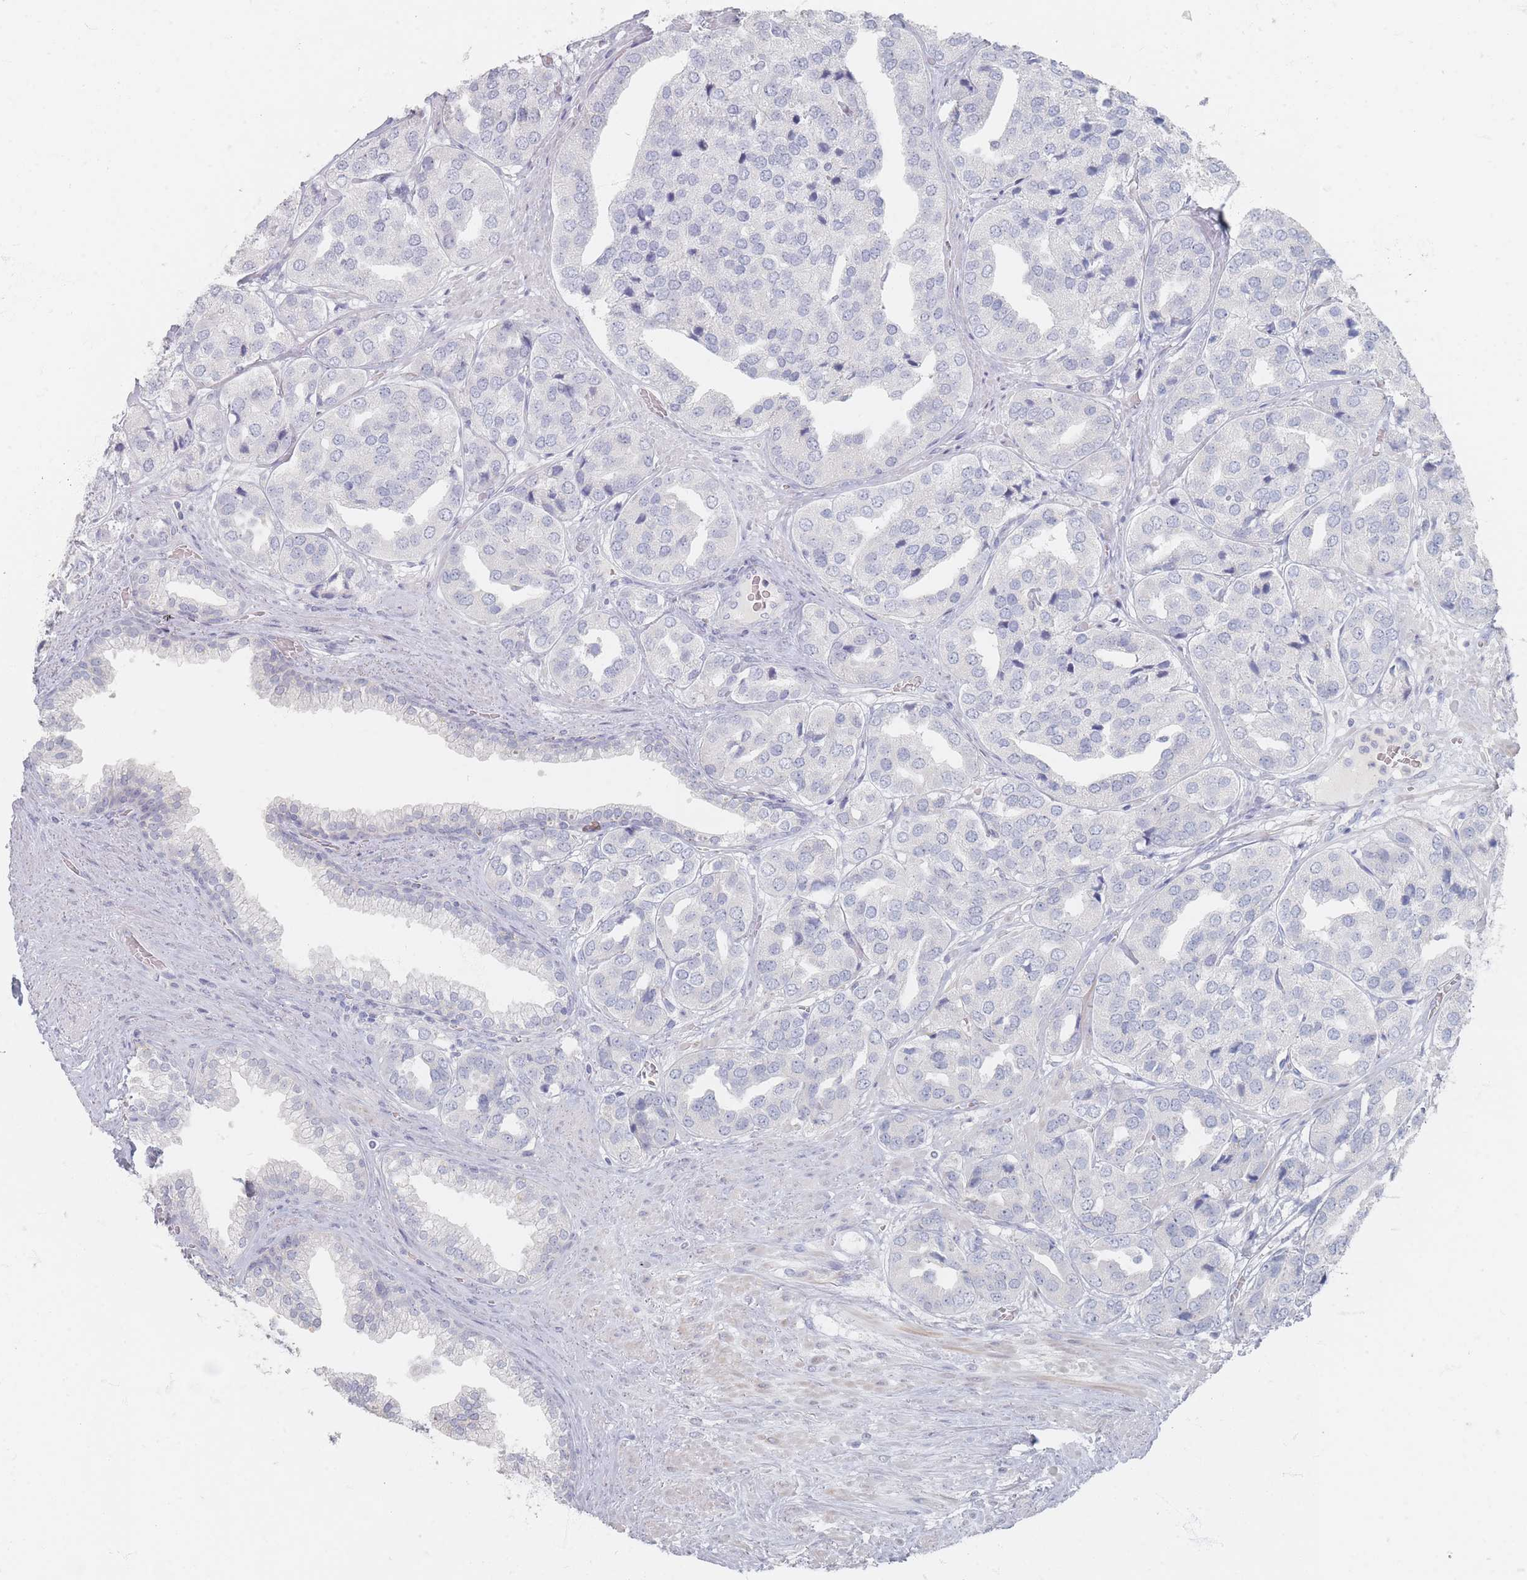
{"staining": {"intensity": "negative", "quantity": "none", "location": "none"}, "tissue": "prostate cancer", "cell_type": "Tumor cells", "image_type": "cancer", "snomed": [{"axis": "morphology", "description": "Adenocarcinoma, High grade"}, {"axis": "topography", "description": "Prostate"}], "caption": "The image demonstrates no significant staining in tumor cells of adenocarcinoma (high-grade) (prostate). (DAB (3,3'-diaminobenzidine) immunohistochemistry (IHC), high magnification).", "gene": "CD37", "patient": {"sex": "male", "age": 63}}